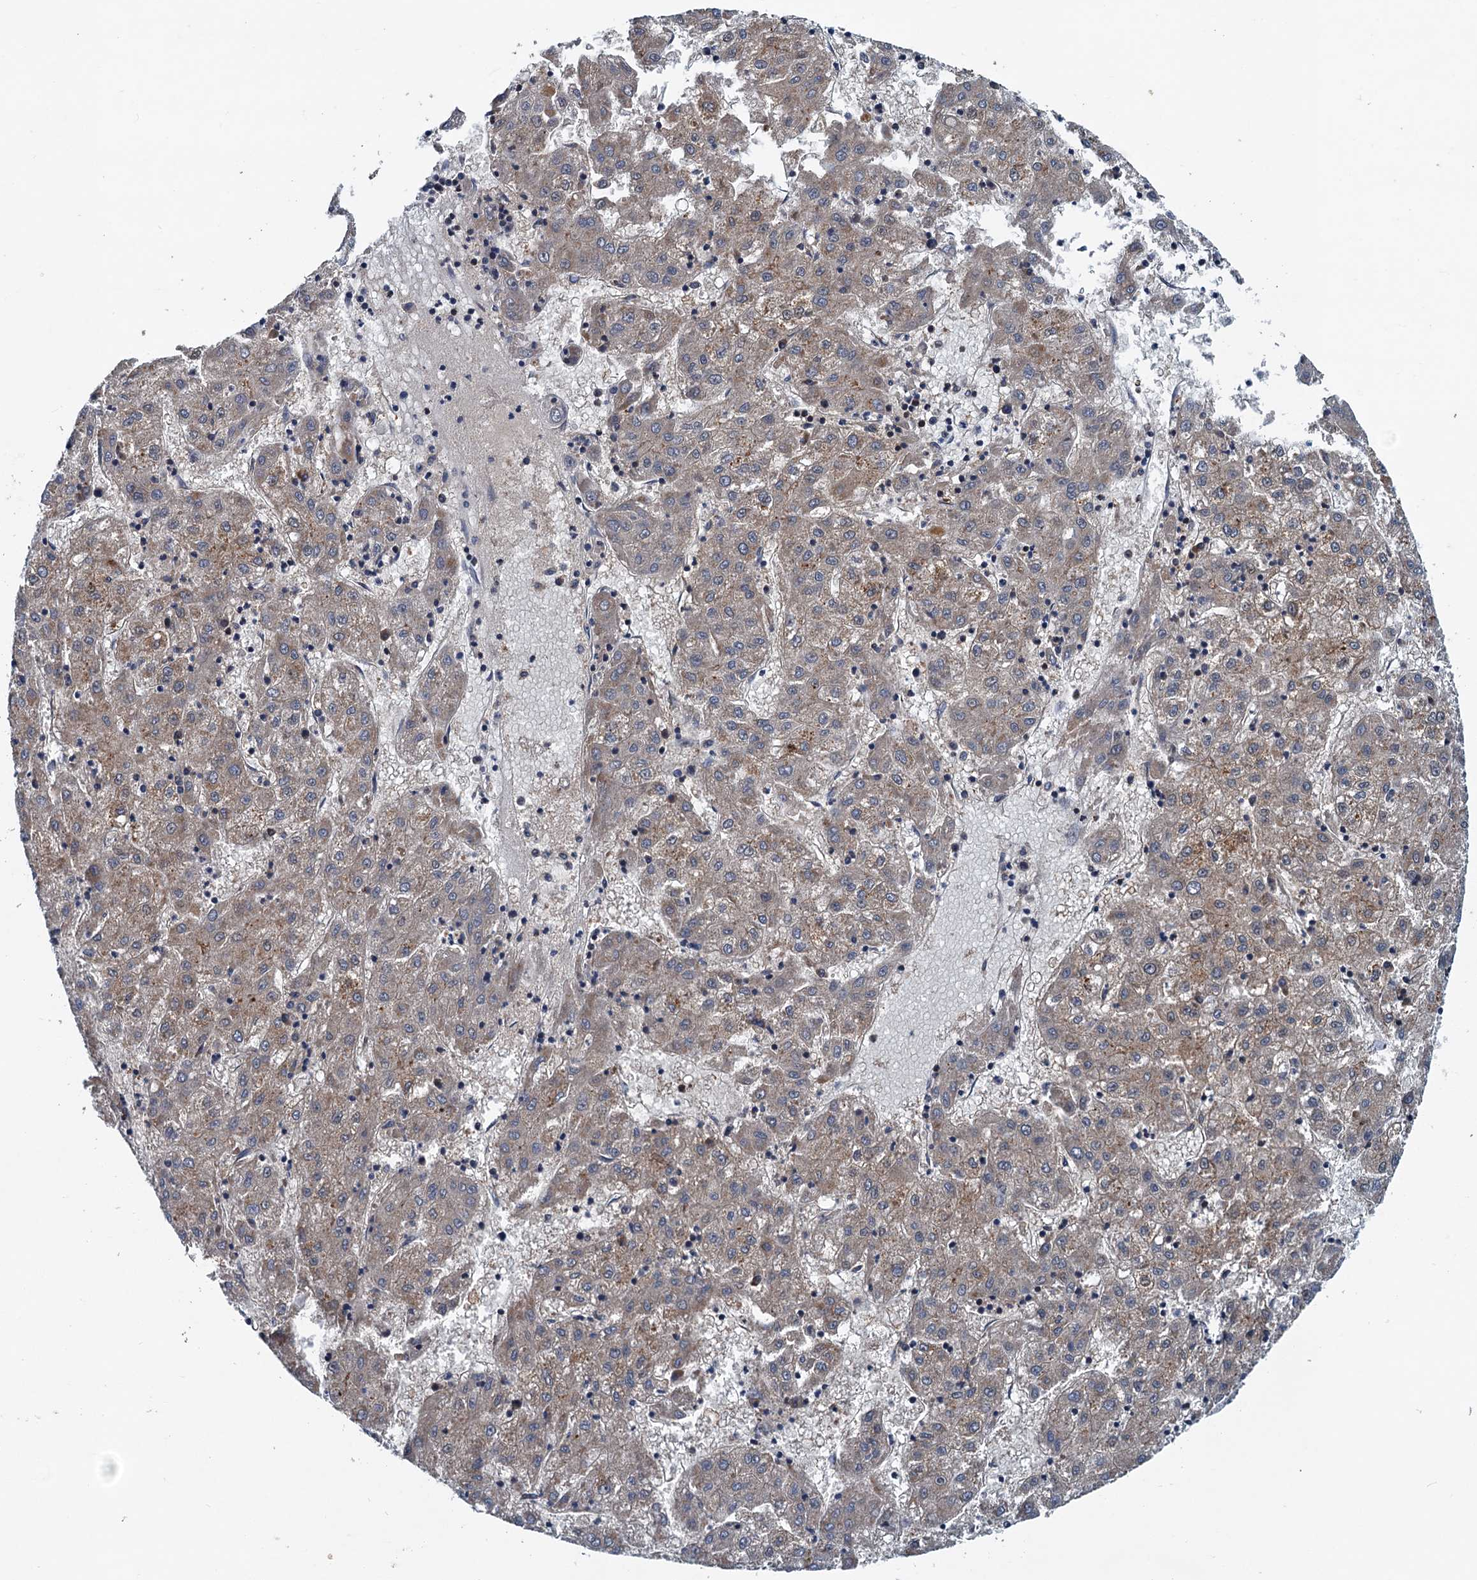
{"staining": {"intensity": "weak", "quantity": ">75%", "location": "cytoplasmic/membranous"}, "tissue": "liver cancer", "cell_type": "Tumor cells", "image_type": "cancer", "snomed": [{"axis": "morphology", "description": "Carcinoma, Hepatocellular, NOS"}, {"axis": "topography", "description": "Liver"}], "caption": "The micrograph shows staining of hepatocellular carcinoma (liver), revealing weak cytoplasmic/membranous protein staining (brown color) within tumor cells.", "gene": "EFL1", "patient": {"sex": "male", "age": 72}}